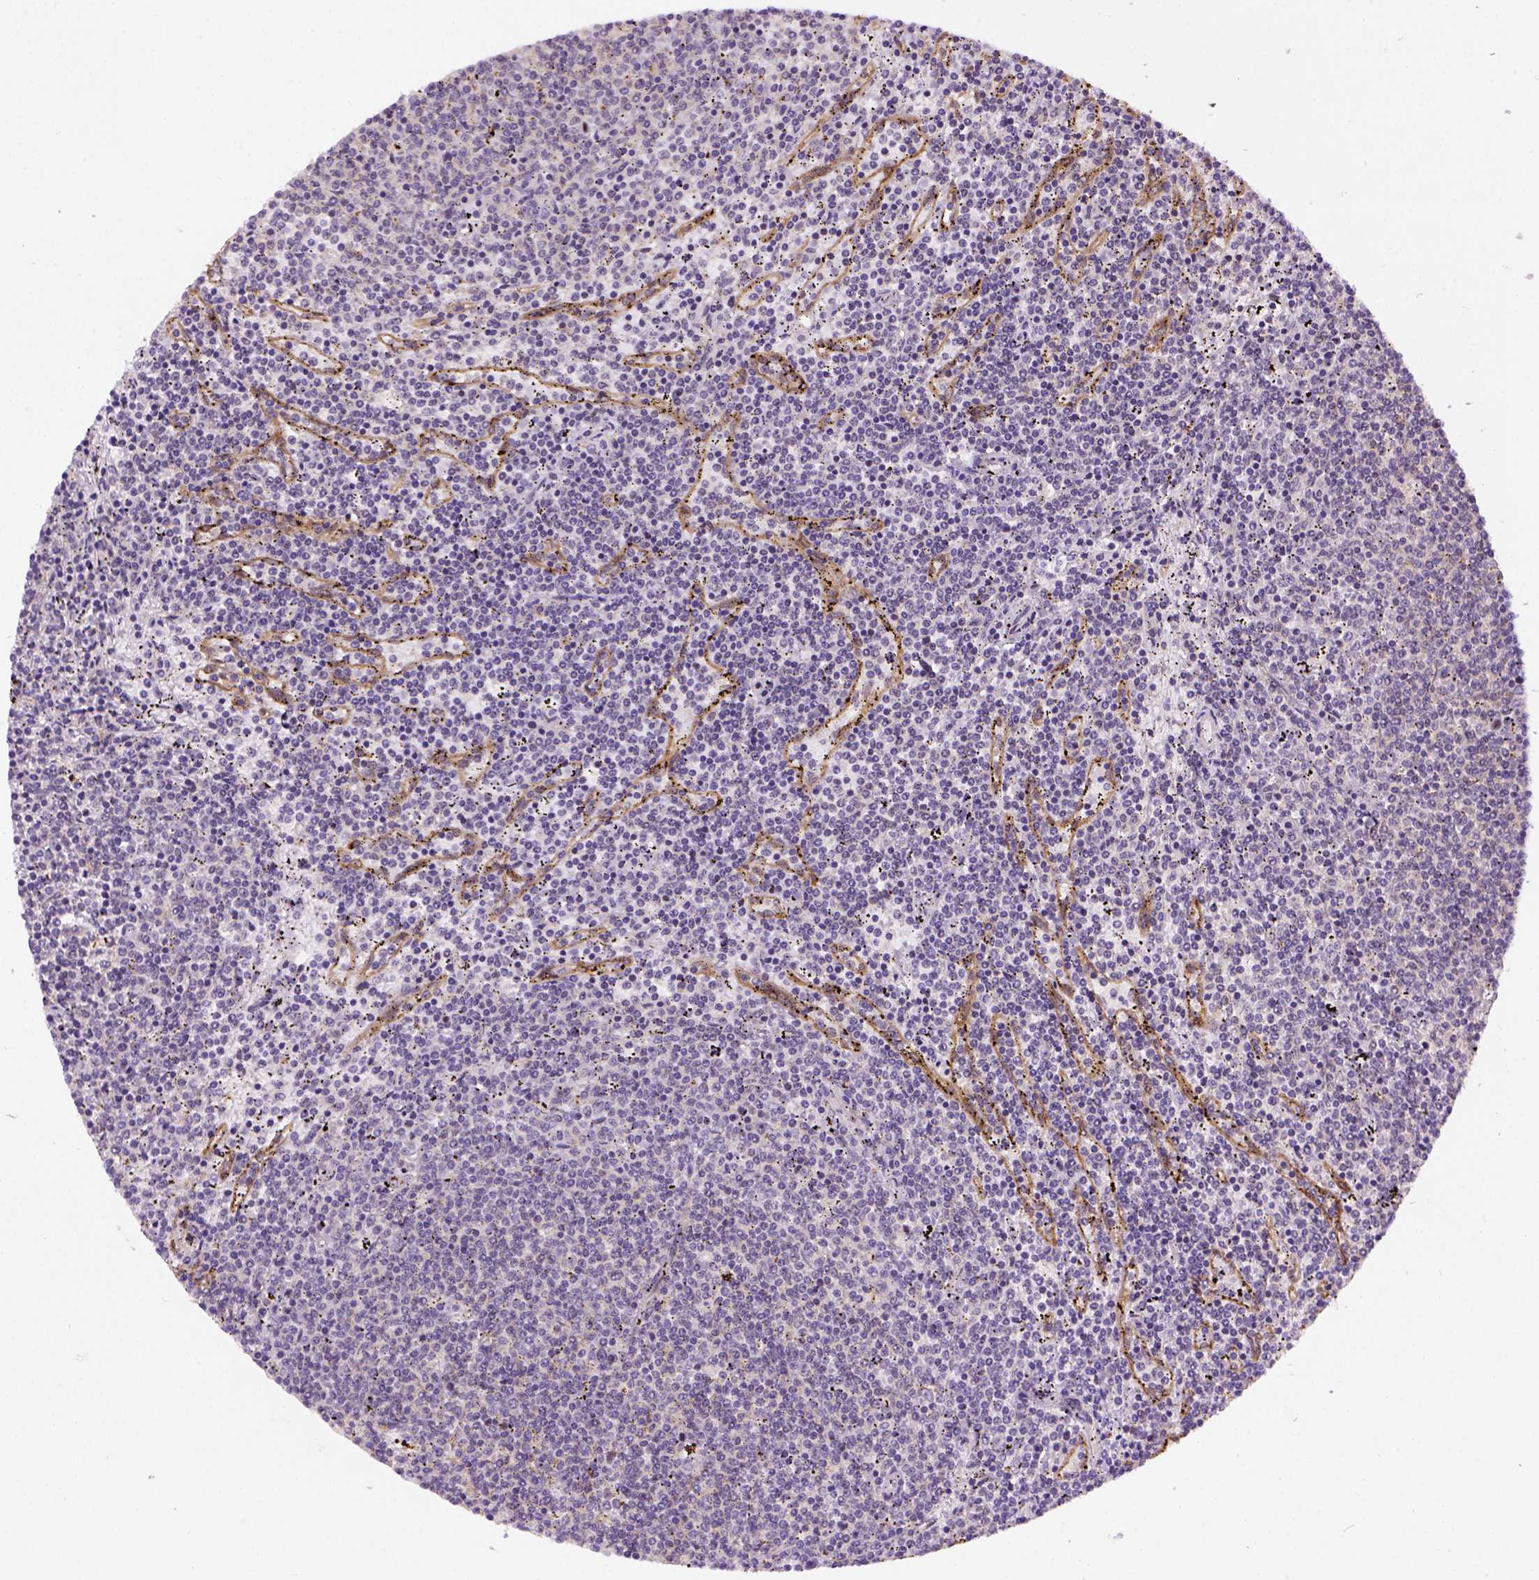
{"staining": {"intensity": "negative", "quantity": "none", "location": "none"}, "tissue": "lymphoma", "cell_type": "Tumor cells", "image_type": "cancer", "snomed": [{"axis": "morphology", "description": "Malignant lymphoma, non-Hodgkin's type, Low grade"}, {"axis": "topography", "description": "Spleen"}], "caption": "Human malignant lymphoma, non-Hodgkin's type (low-grade) stained for a protein using immunohistochemistry exhibits no staining in tumor cells.", "gene": "KAZN", "patient": {"sex": "female", "age": 50}}